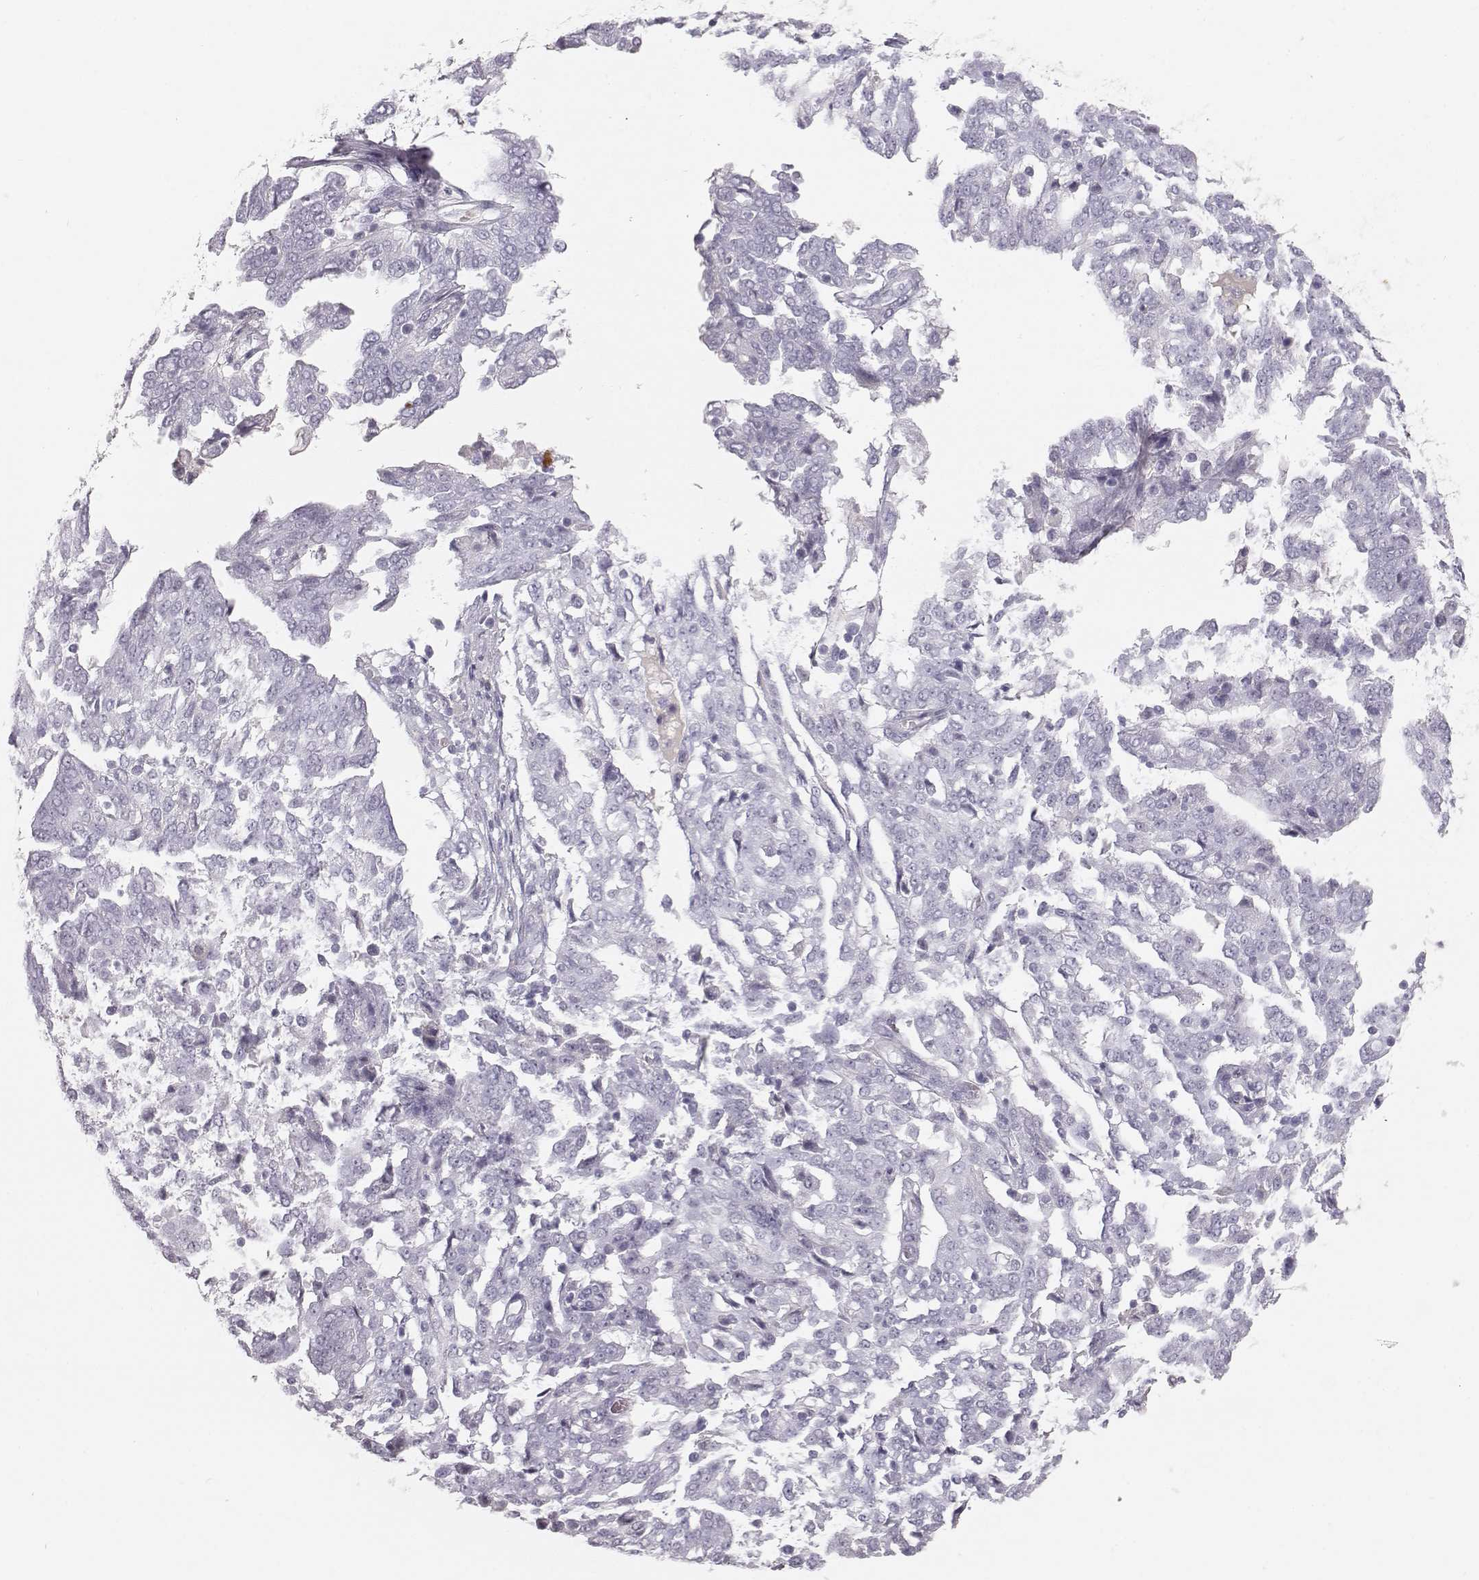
{"staining": {"intensity": "negative", "quantity": "none", "location": "none"}, "tissue": "ovarian cancer", "cell_type": "Tumor cells", "image_type": "cancer", "snomed": [{"axis": "morphology", "description": "Cystadenocarcinoma, serous, NOS"}, {"axis": "topography", "description": "Ovary"}], "caption": "High magnification brightfield microscopy of serous cystadenocarcinoma (ovarian) stained with DAB (3,3'-diaminobenzidine) (brown) and counterstained with hematoxylin (blue): tumor cells show no significant expression.", "gene": "KRTAP16-1", "patient": {"sex": "female", "age": 67}}